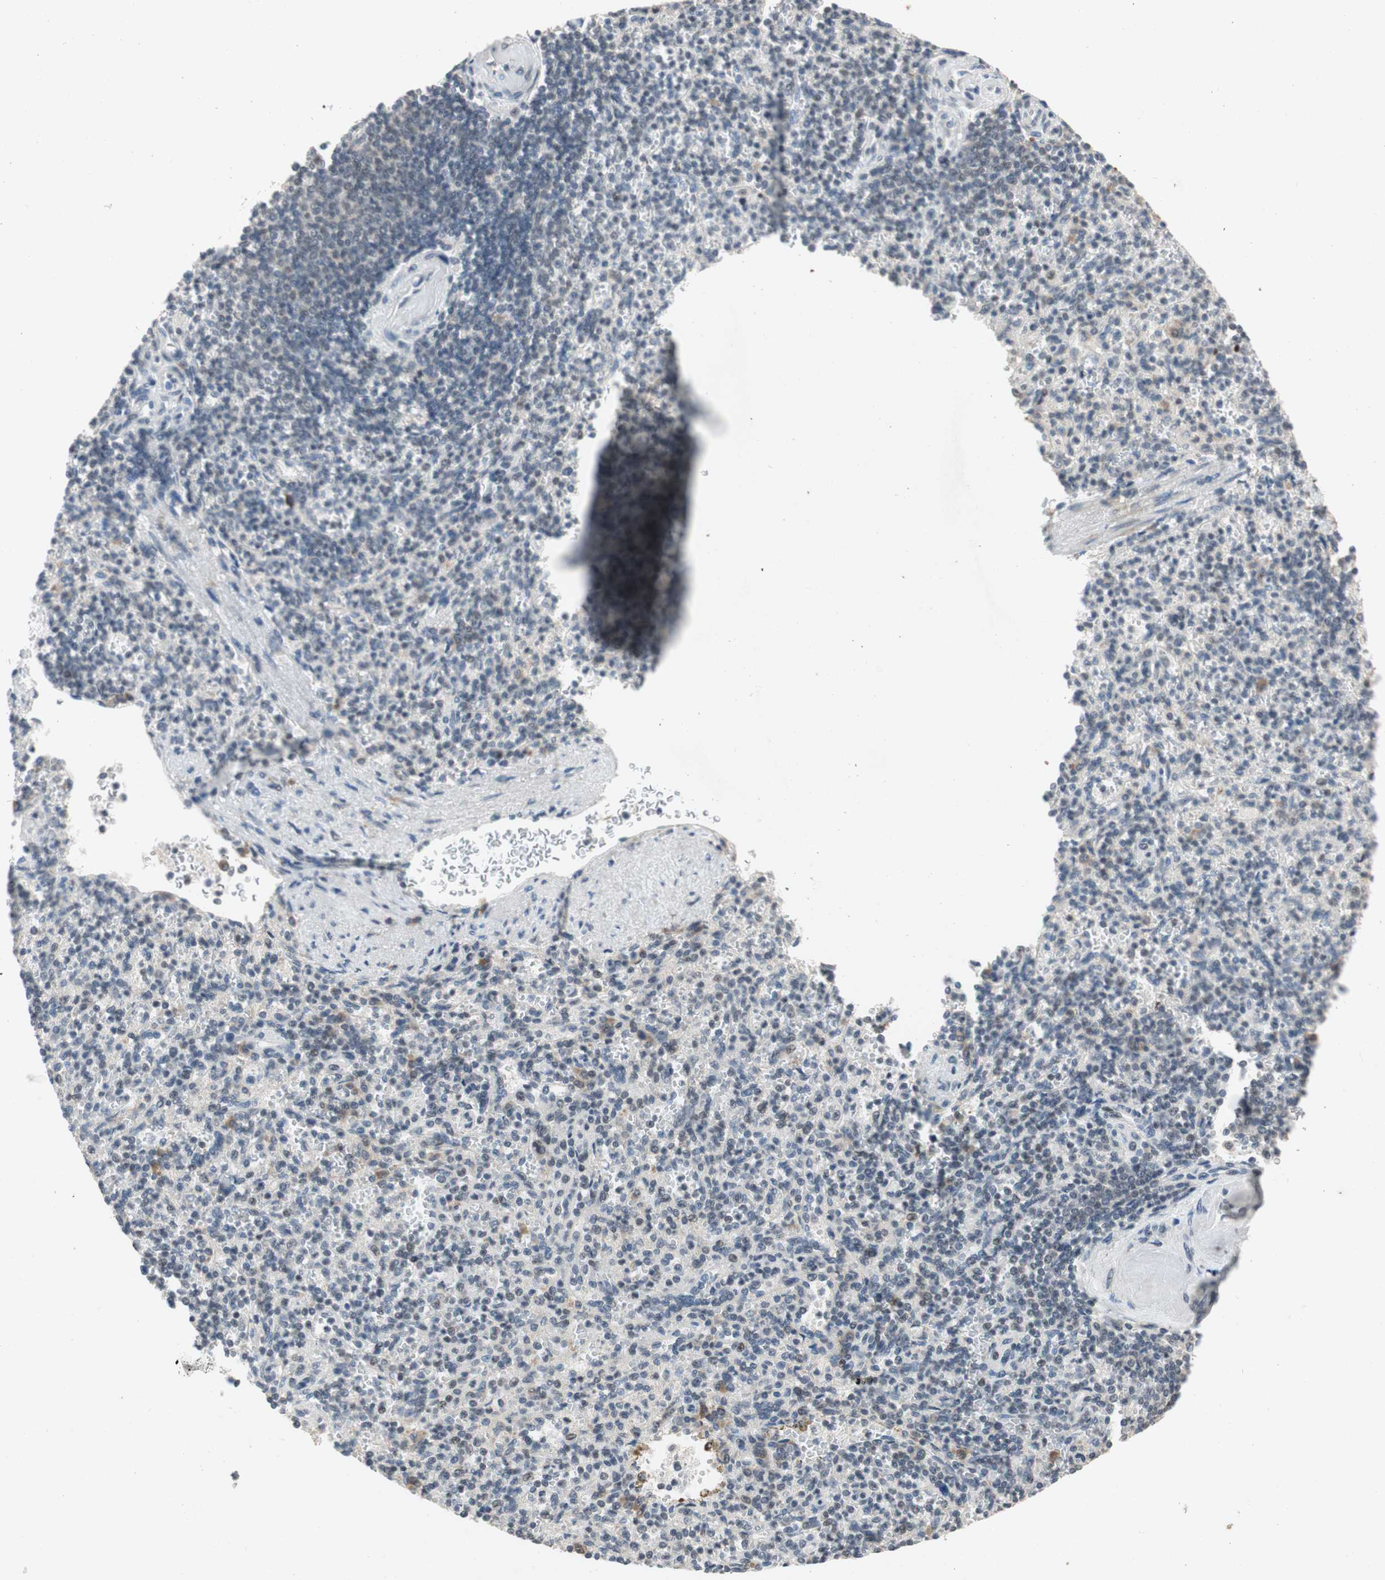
{"staining": {"intensity": "strong", "quantity": "25%-75%", "location": "nuclear"}, "tissue": "spleen", "cell_type": "Cells in red pulp", "image_type": "normal", "snomed": [{"axis": "morphology", "description": "Normal tissue, NOS"}, {"axis": "topography", "description": "Spleen"}], "caption": "Strong nuclear protein staining is identified in approximately 25%-75% of cells in red pulp in spleen.", "gene": "NCBP3", "patient": {"sex": "female", "age": 74}}